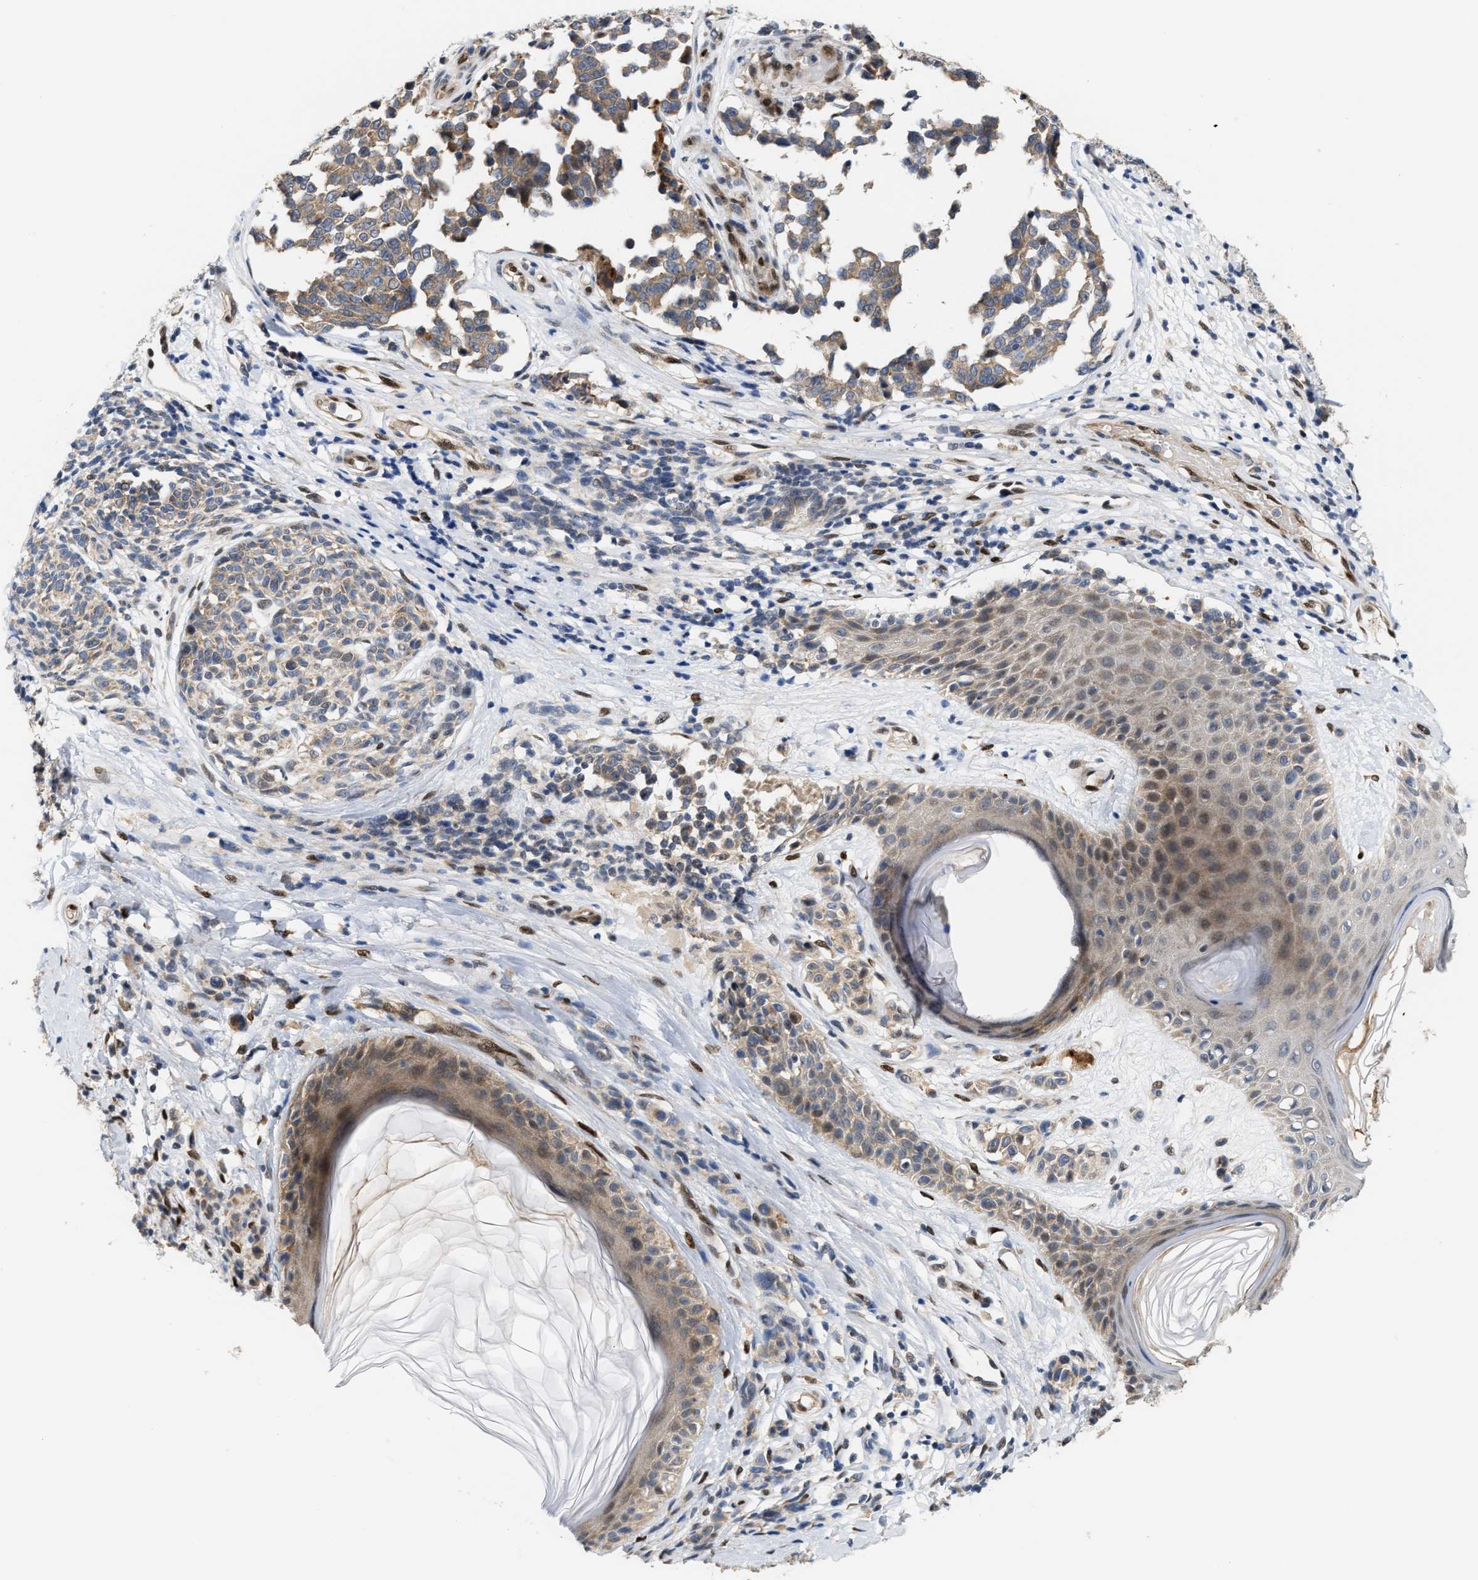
{"staining": {"intensity": "weak", "quantity": ">75%", "location": "cytoplasmic/membranous"}, "tissue": "melanoma", "cell_type": "Tumor cells", "image_type": "cancer", "snomed": [{"axis": "morphology", "description": "Malignant melanoma, NOS"}, {"axis": "topography", "description": "Skin"}], "caption": "Melanoma stained with IHC demonstrates weak cytoplasmic/membranous expression in about >75% of tumor cells.", "gene": "TCF4", "patient": {"sex": "female", "age": 64}}